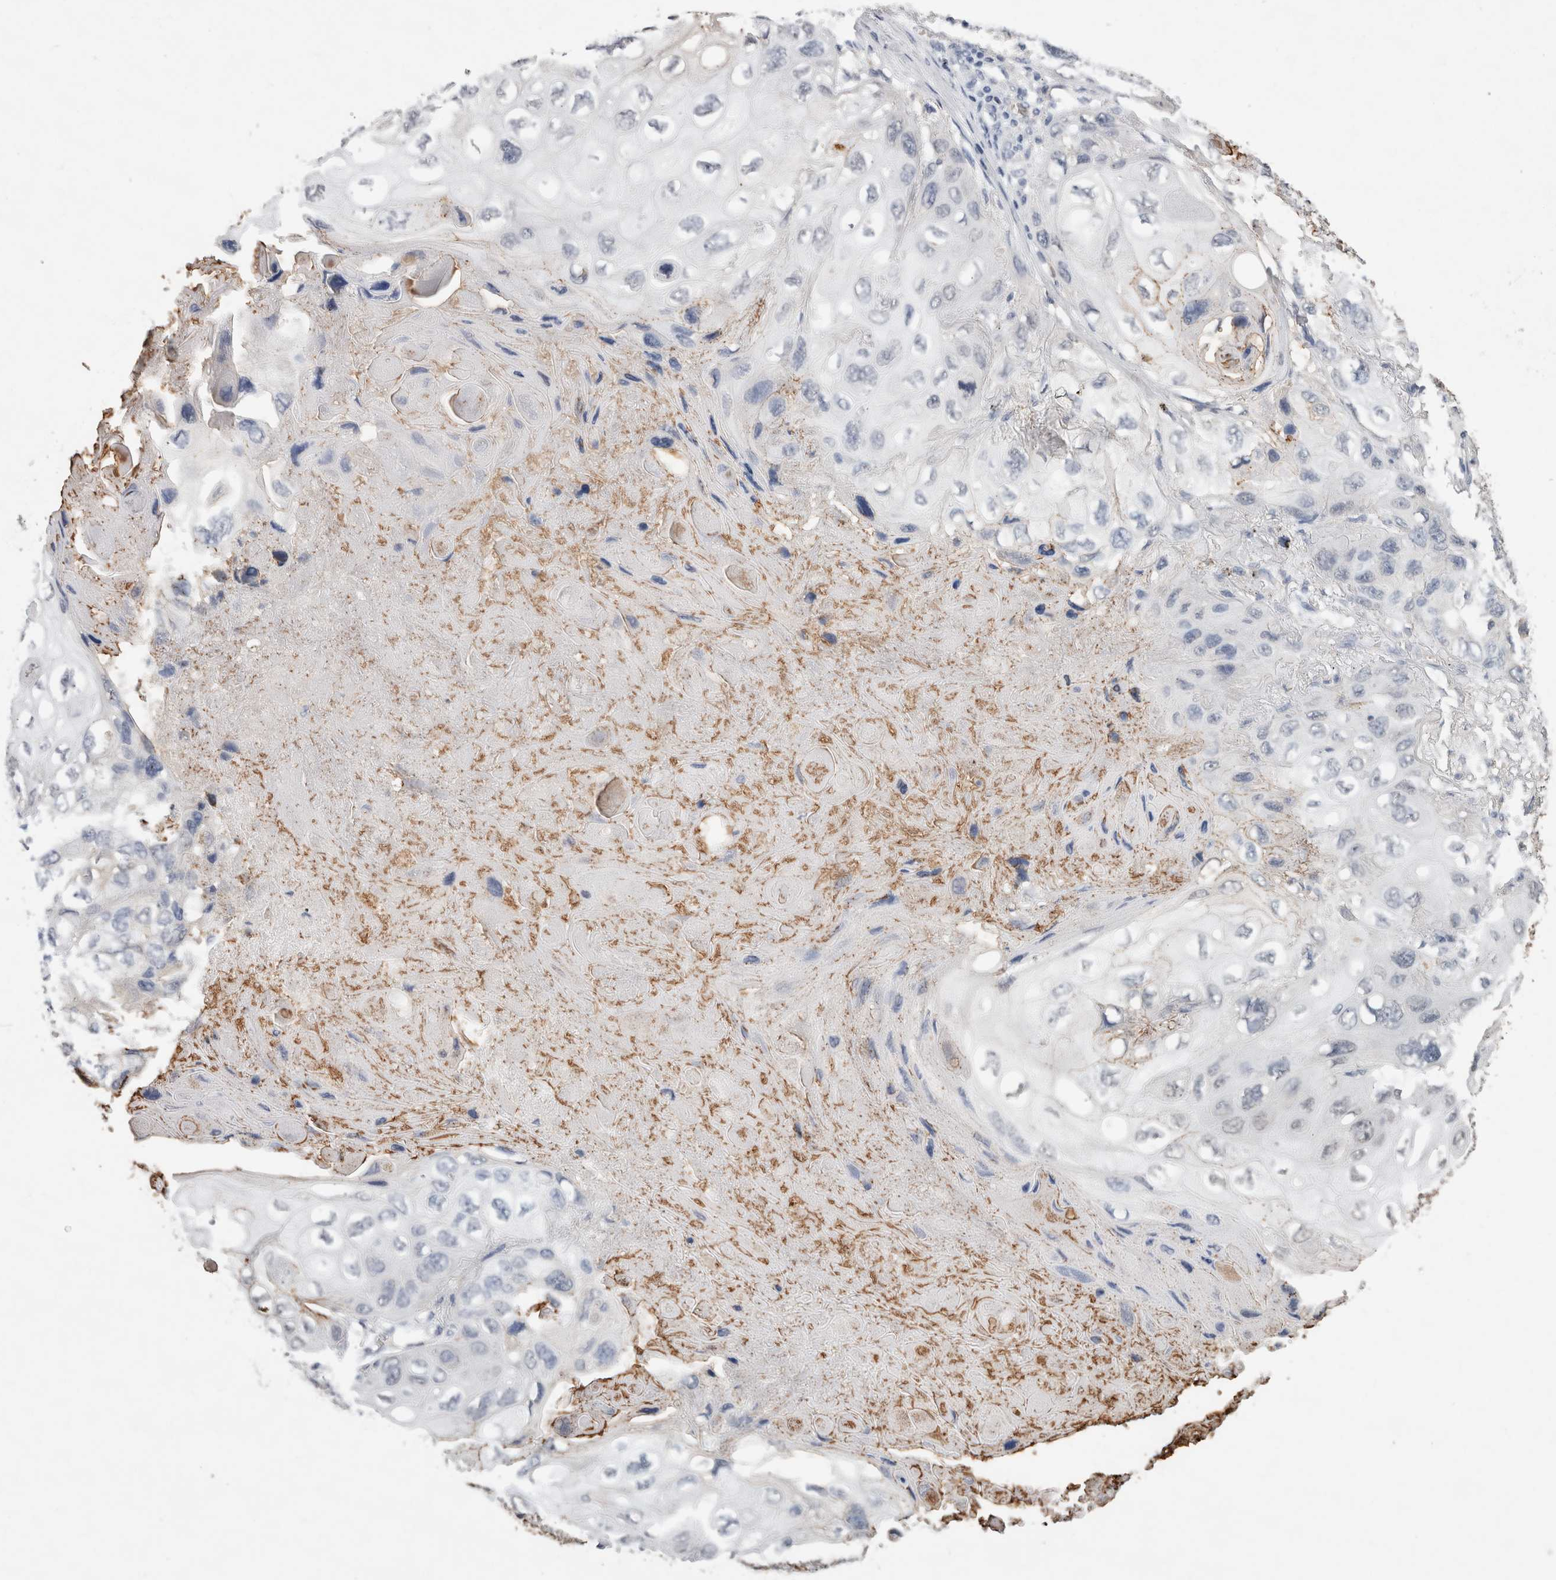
{"staining": {"intensity": "negative", "quantity": "none", "location": "none"}, "tissue": "lung cancer", "cell_type": "Tumor cells", "image_type": "cancer", "snomed": [{"axis": "morphology", "description": "Squamous cell carcinoma, NOS"}, {"axis": "topography", "description": "Lung"}], "caption": "DAB immunohistochemical staining of lung squamous cell carcinoma reveals no significant staining in tumor cells.", "gene": "FABP7", "patient": {"sex": "female", "age": 73}}